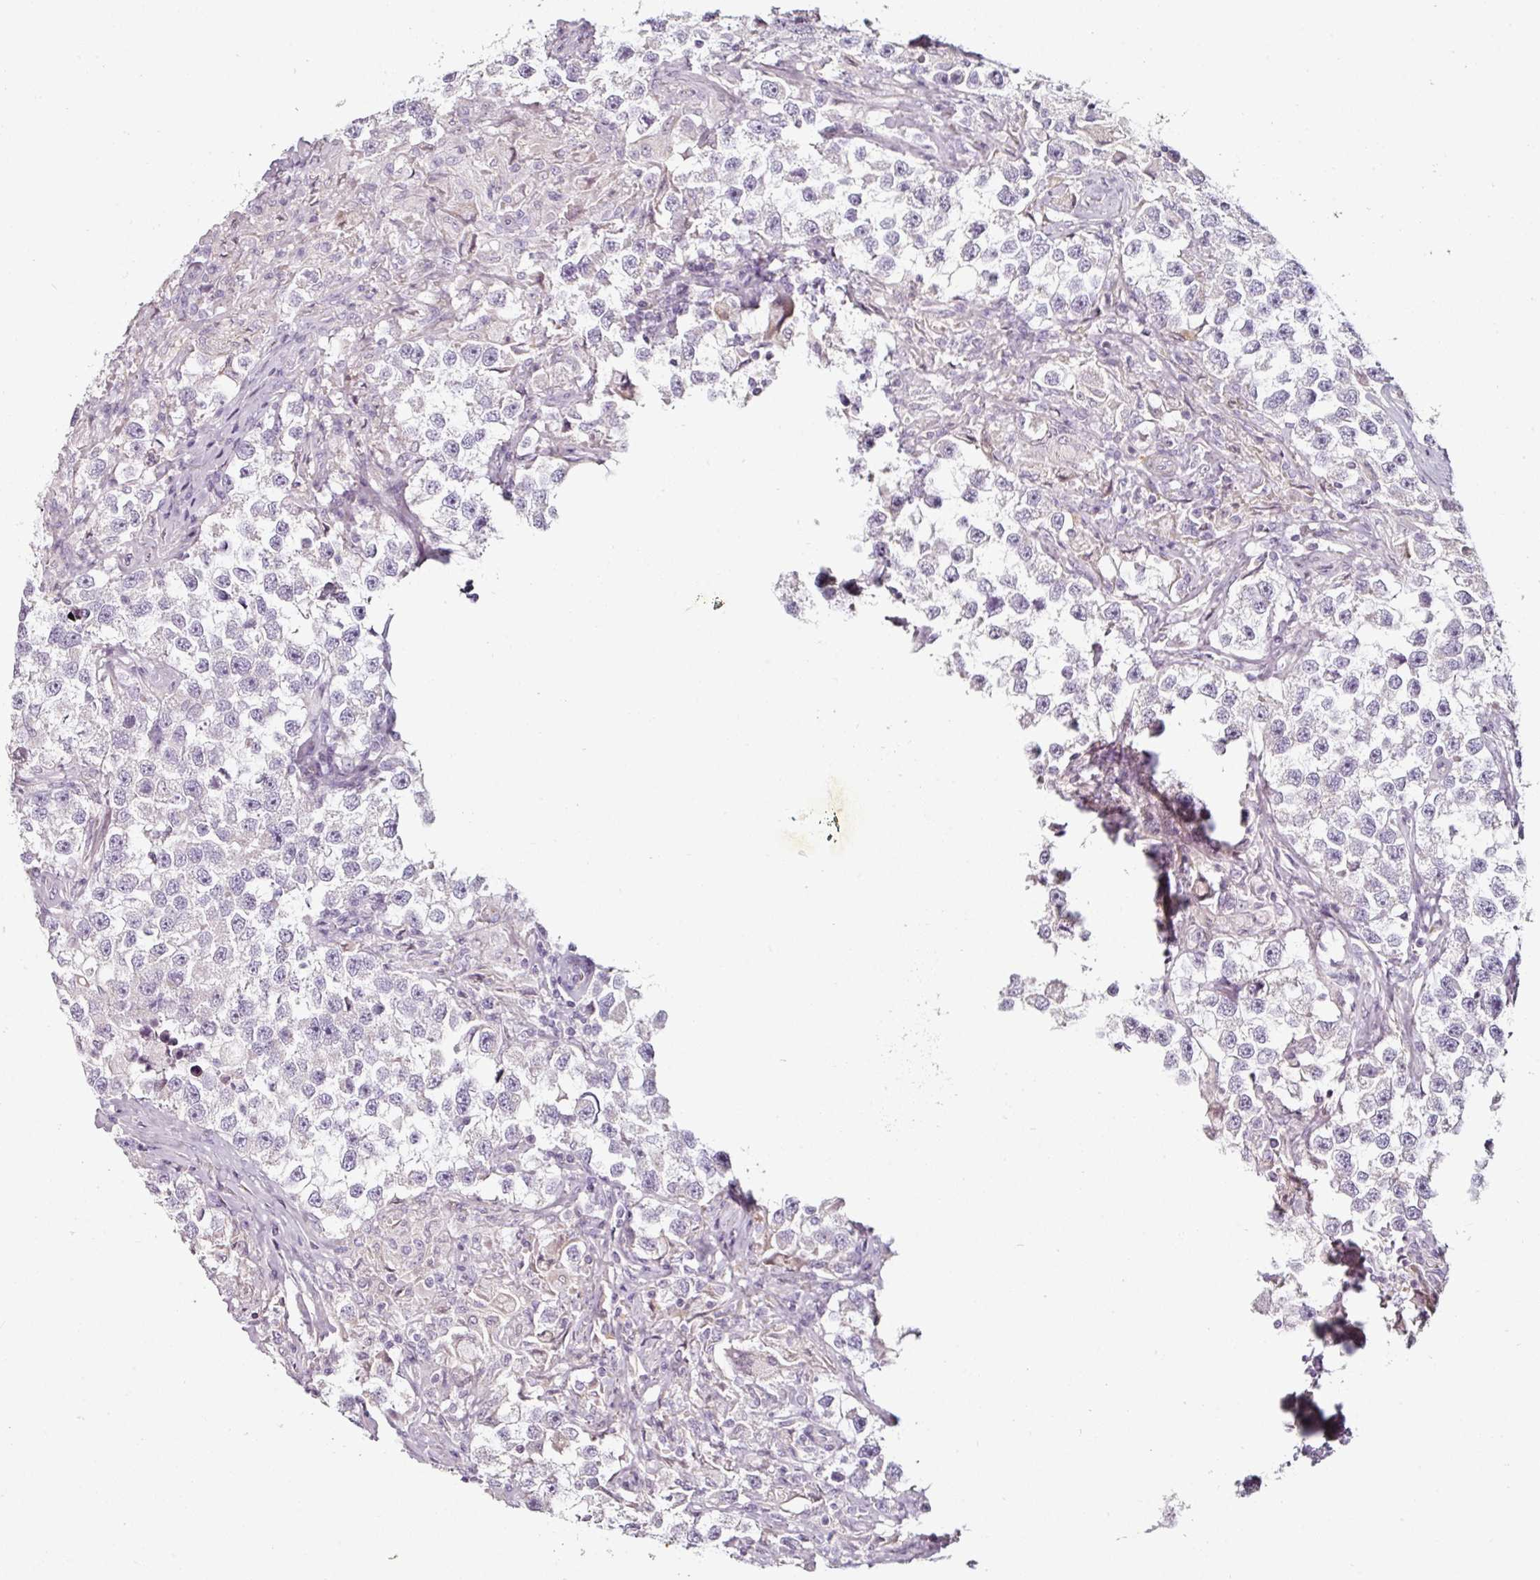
{"staining": {"intensity": "negative", "quantity": "none", "location": "none"}, "tissue": "testis cancer", "cell_type": "Tumor cells", "image_type": "cancer", "snomed": [{"axis": "morphology", "description": "Seminoma, NOS"}, {"axis": "topography", "description": "Testis"}], "caption": "An image of human testis seminoma is negative for staining in tumor cells.", "gene": "CAP2", "patient": {"sex": "male", "age": 46}}